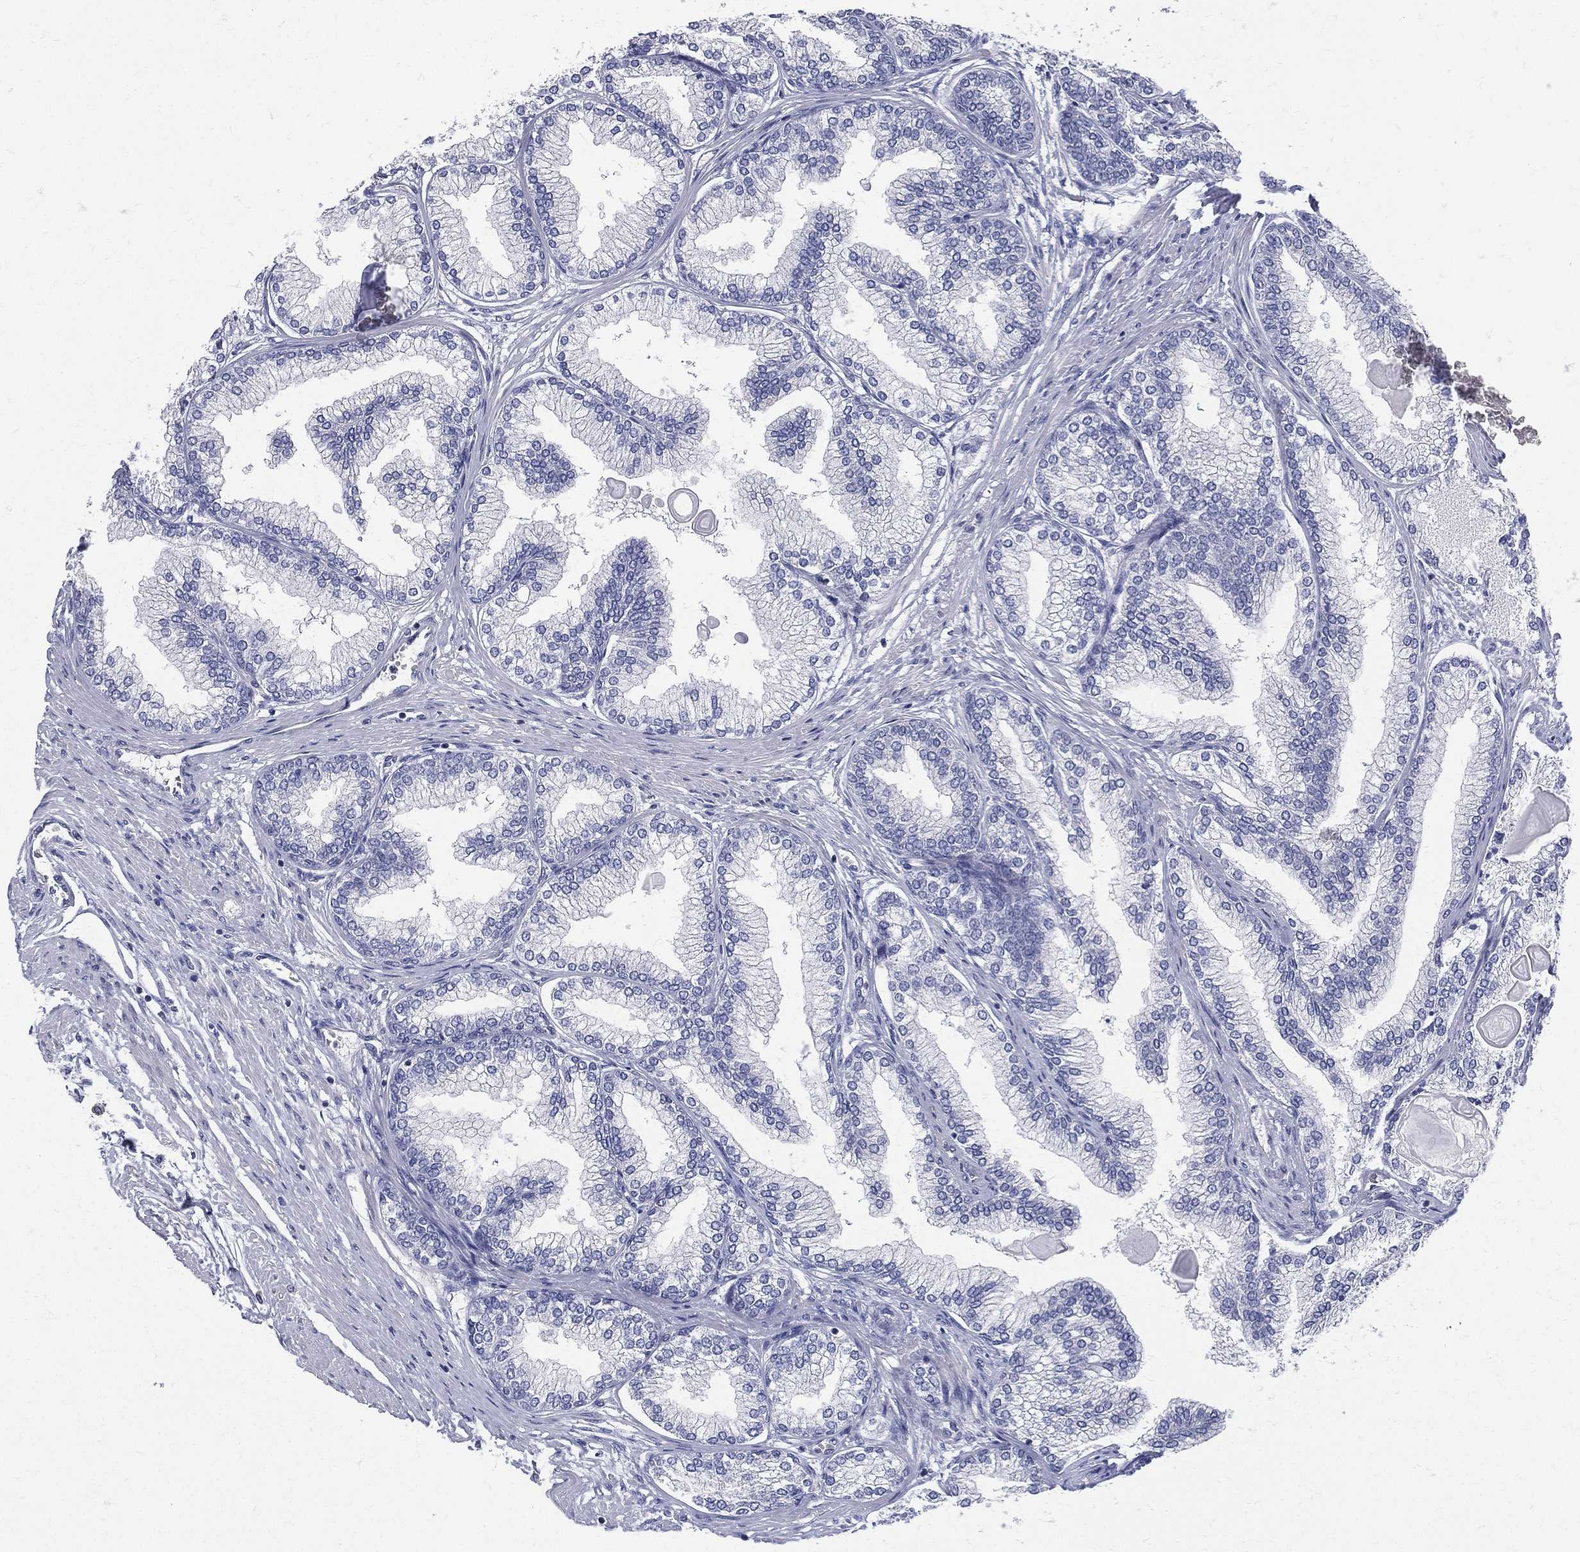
{"staining": {"intensity": "negative", "quantity": "none", "location": "none"}, "tissue": "prostate", "cell_type": "Glandular cells", "image_type": "normal", "snomed": [{"axis": "morphology", "description": "Normal tissue, NOS"}, {"axis": "topography", "description": "Prostate"}], "caption": "Immunohistochemistry (IHC) image of benign human prostate stained for a protein (brown), which exhibits no staining in glandular cells. The staining is performed using DAB brown chromogen with nuclei counter-stained in using hematoxylin.", "gene": "ETNPPL", "patient": {"sex": "male", "age": 72}}